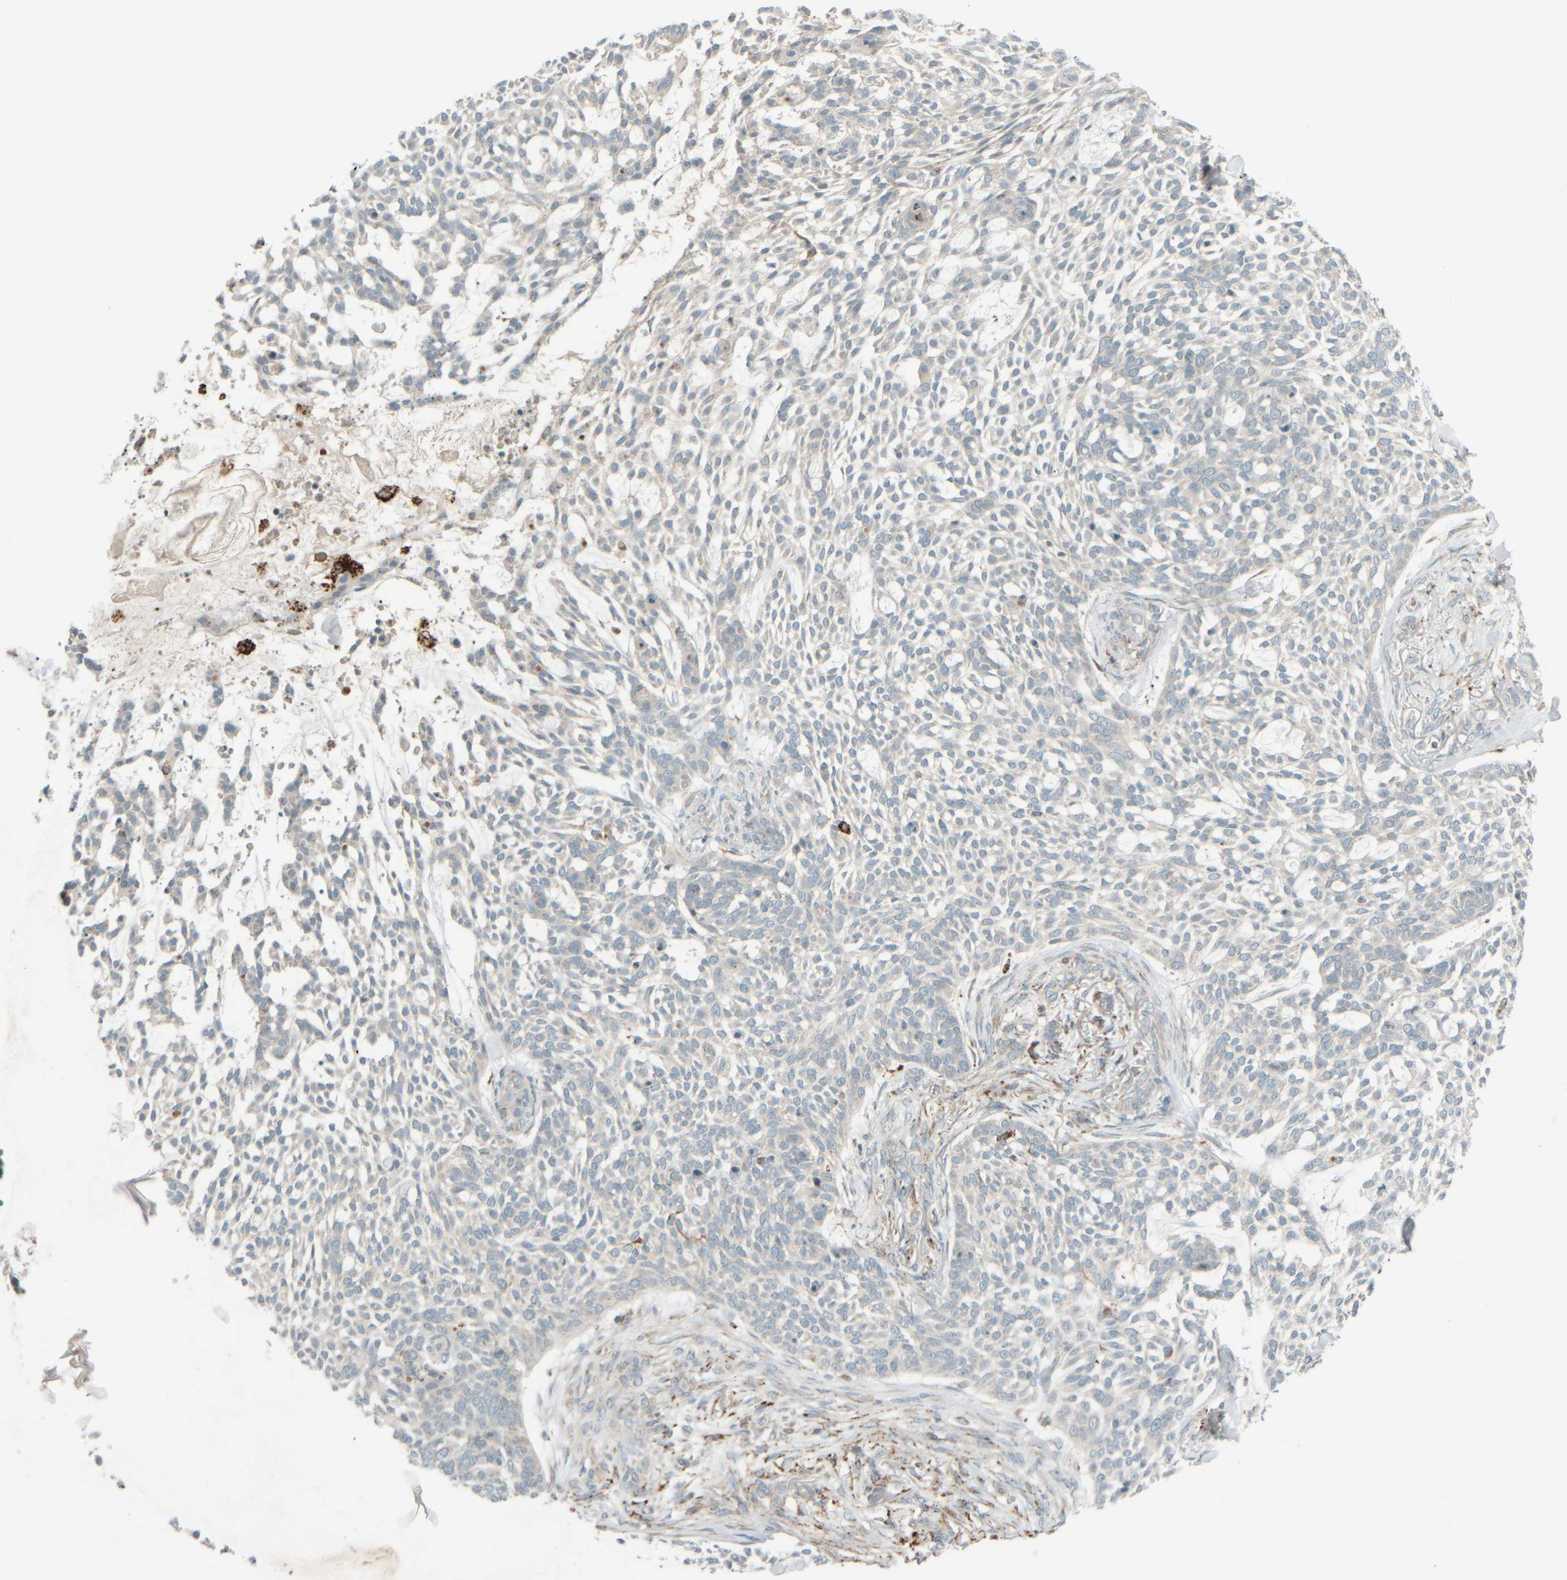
{"staining": {"intensity": "negative", "quantity": "none", "location": "none"}, "tissue": "skin cancer", "cell_type": "Tumor cells", "image_type": "cancer", "snomed": [{"axis": "morphology", "description": "Basal cell carcinoma"}, {"axis": "topography", "description": "Skin"}], "caption": "IHC histopathology image of basal cell carcinoma (skin) stained for a protein (brown), which displays no positivity in tumor cells.", "gene": "SPAG5", "patient": {"sex": "female", "age": 64}}